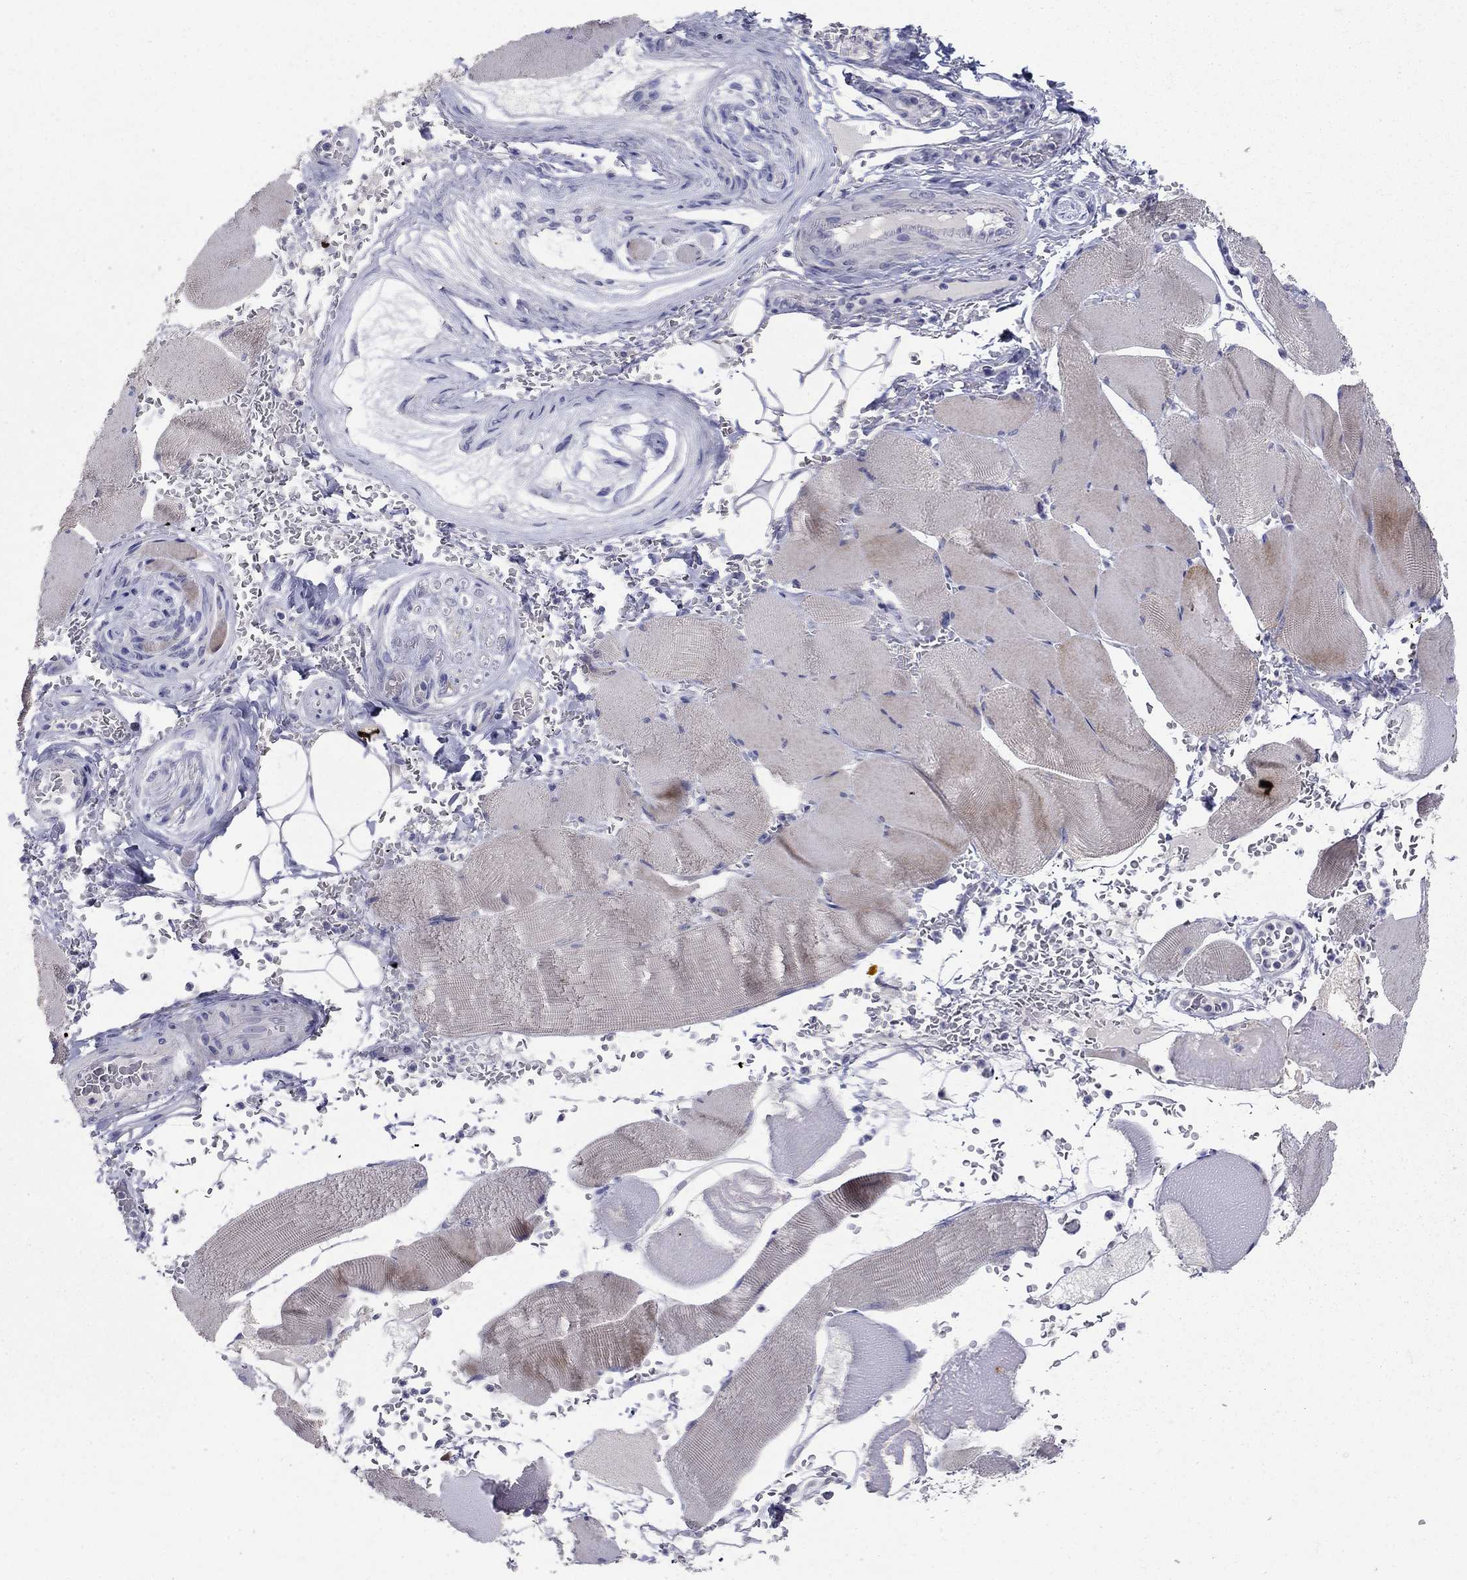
{"staining": {"intensity": "weak", "quantity": "<25%", "location": "cytoplasmic/membranous"}, "tissue": "skeletal muscle", "cell_type": "Myocytes", "image_type": "normal", "snomed": [{"axis": "morphology", "description": "Normal tissue, NOS"}, {"axis": "topography", "description": "Skeletal muscle"}], "caption": "Myocytes are negative for protein expression in unremarkable human skeletal muscle. Brightfield microscopy of IHC stained with DAB (brown) and hematoxylin (blue), captured at high magnification.", "gene": "TP53TG5", "patient": {"sex": "male", "age": 56}}